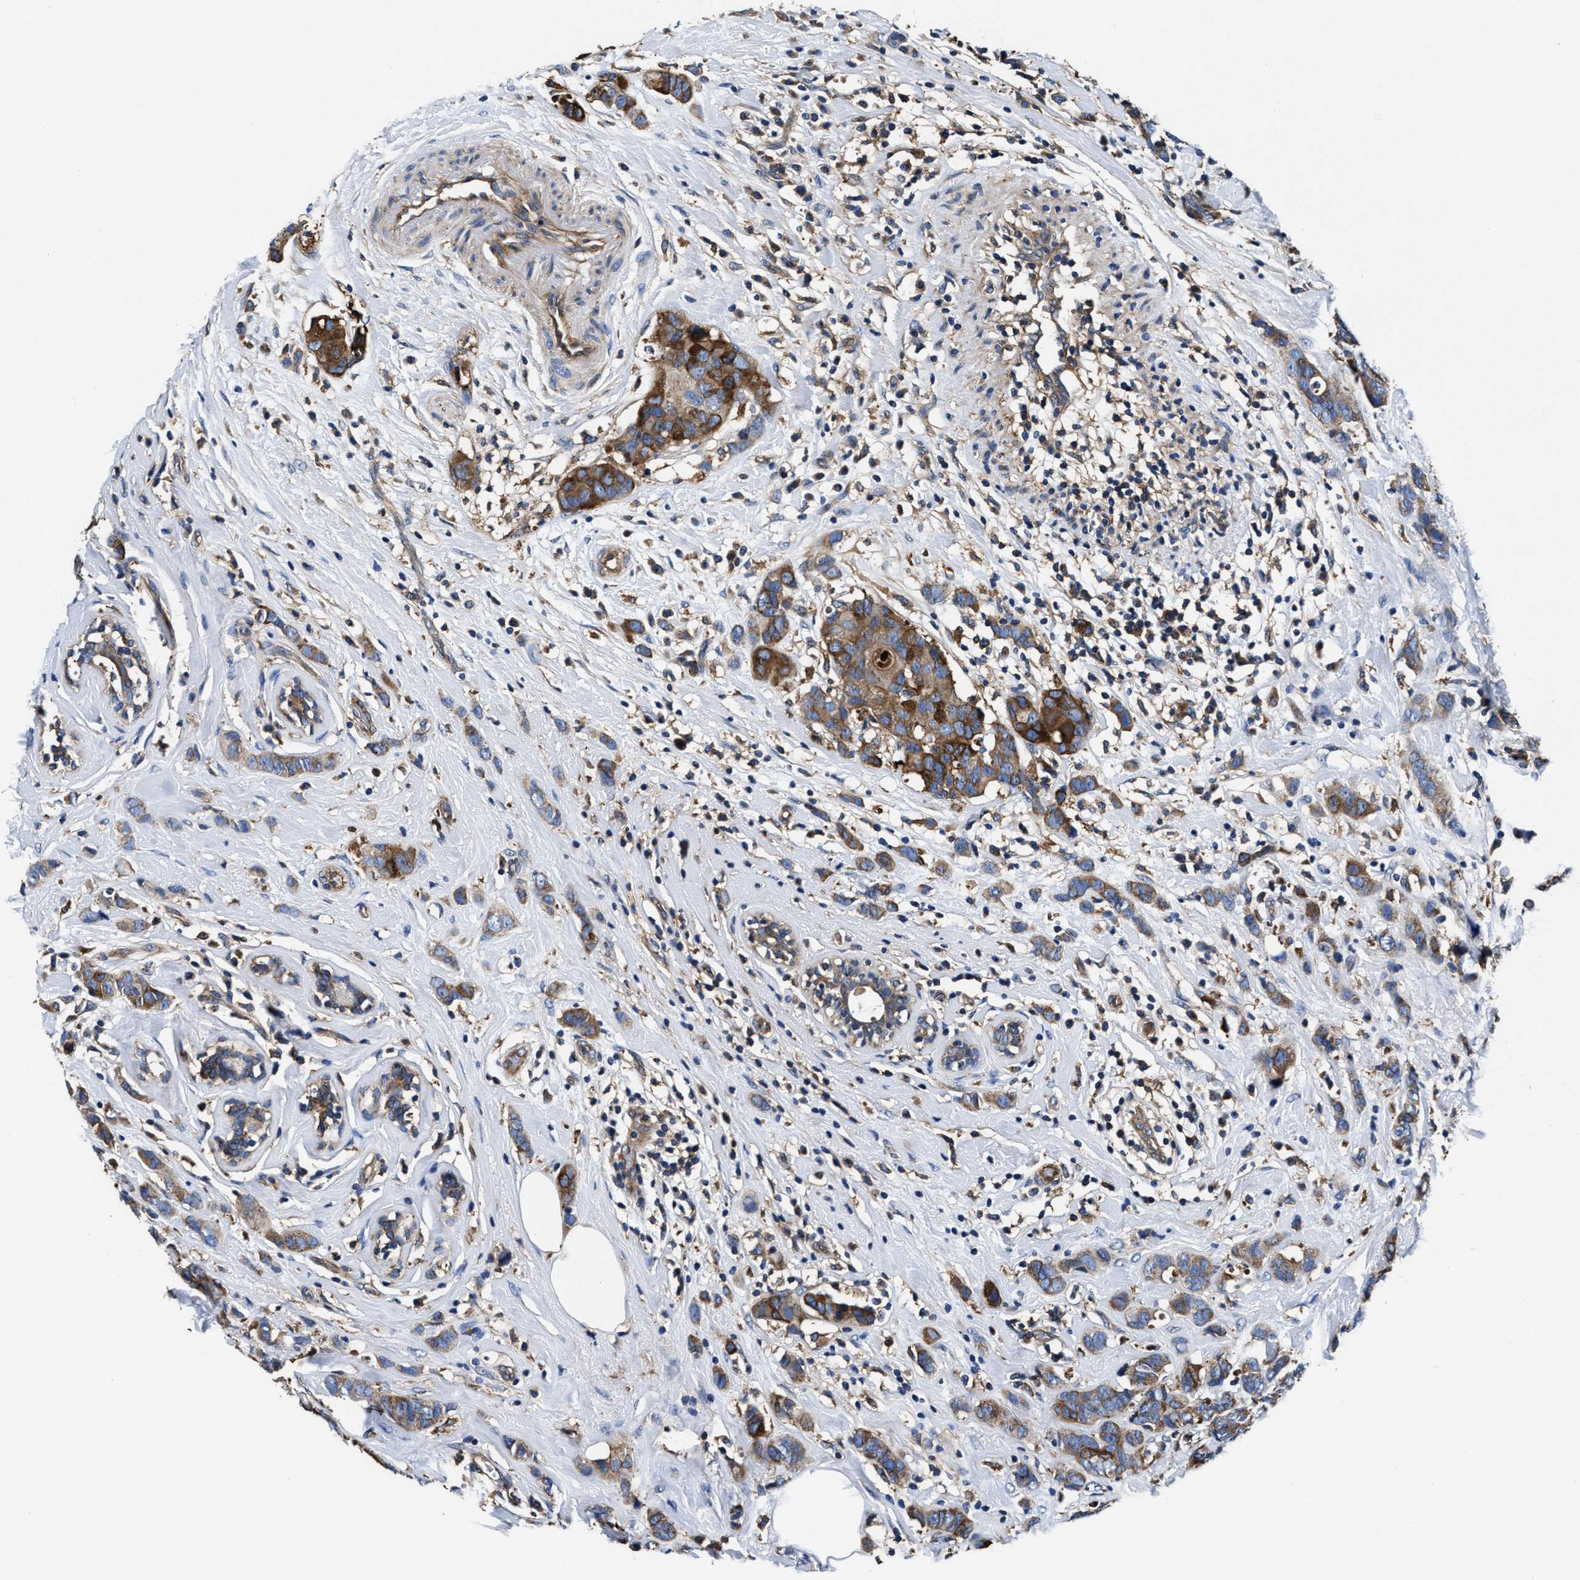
{"staining": {"intensity": "moderate", "quantity": ">75%", "location": "cytoplasmic/membranous"}, "tissue": "breast cancer", "cell_type": "Tumor cells", "image_type": "cancer", "snomed": [{"axis": "morphology", "description": "Normal tissue, NOS"}, {"axis": "morphology", "description": "Duct carcinoma"}, {"axis": "topography", "description": "Breast"}], "caption": "Moderate cytoplasmic/membranous protein positivity is appreciated in approximately >75% of tumor cells in breast cancer (infiltrating ductal carcinoma).", "gene": "PPP1R9B", "patient": {"sex": "female", "age": 50}}